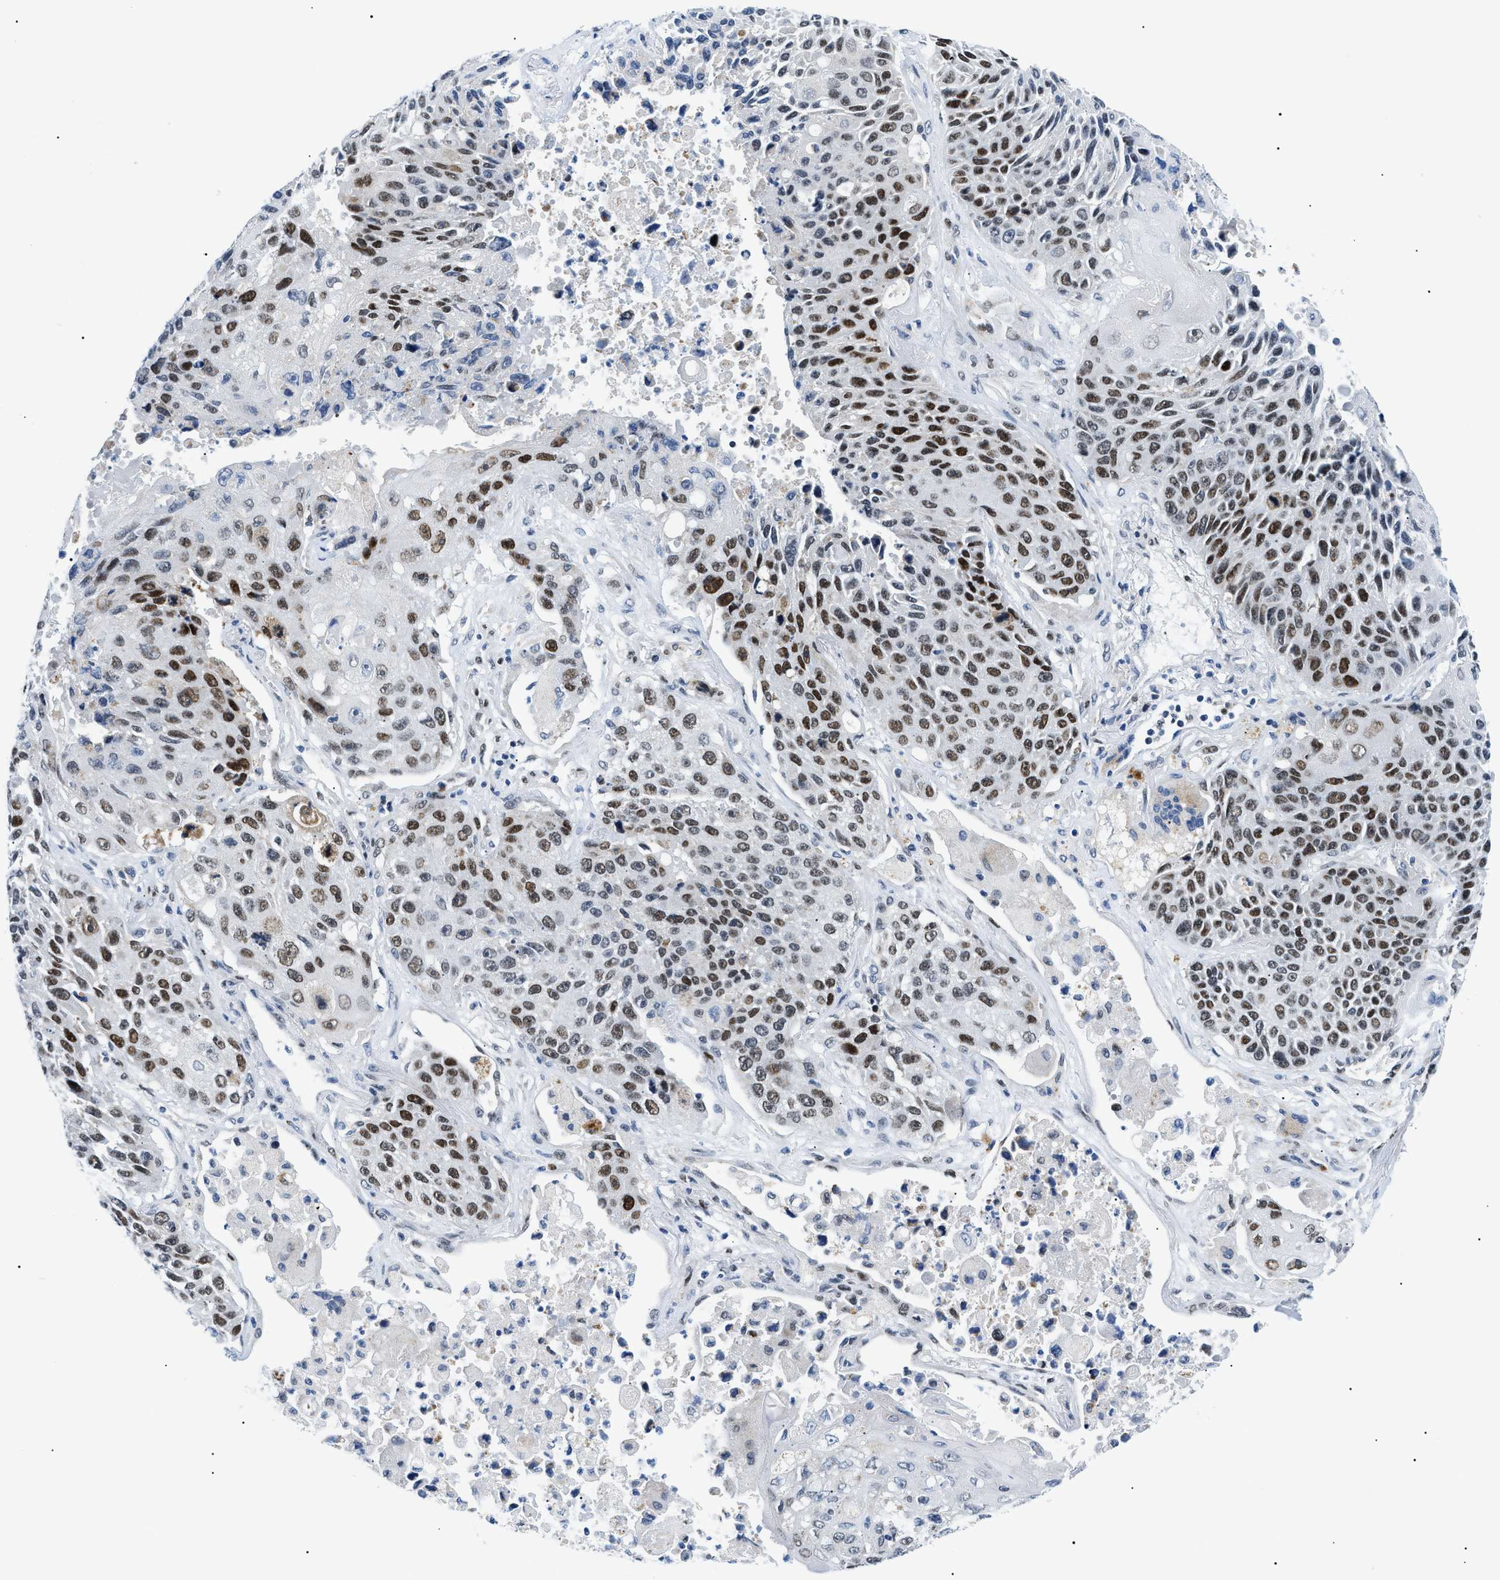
{"staining": {"intensity": "strong", "quantity": ">75%", "location": "nuclear"}, "tissue": "lung cancer", "cell_type": "Tumor cells", "image_type": "cancer", "snomed": [{"axis": "morphology", "description": "Squamous cell carcinoma, NOS"}, {"axis": "topography", "description": "Lung"}], "caption": "The immunohistochemical stain labels strong nuclear staining in tumor cells of lung squamous cell carcinoma tissue.", "gene": "SMARCC1", "patient": {"sex": "male", "age": 61}}